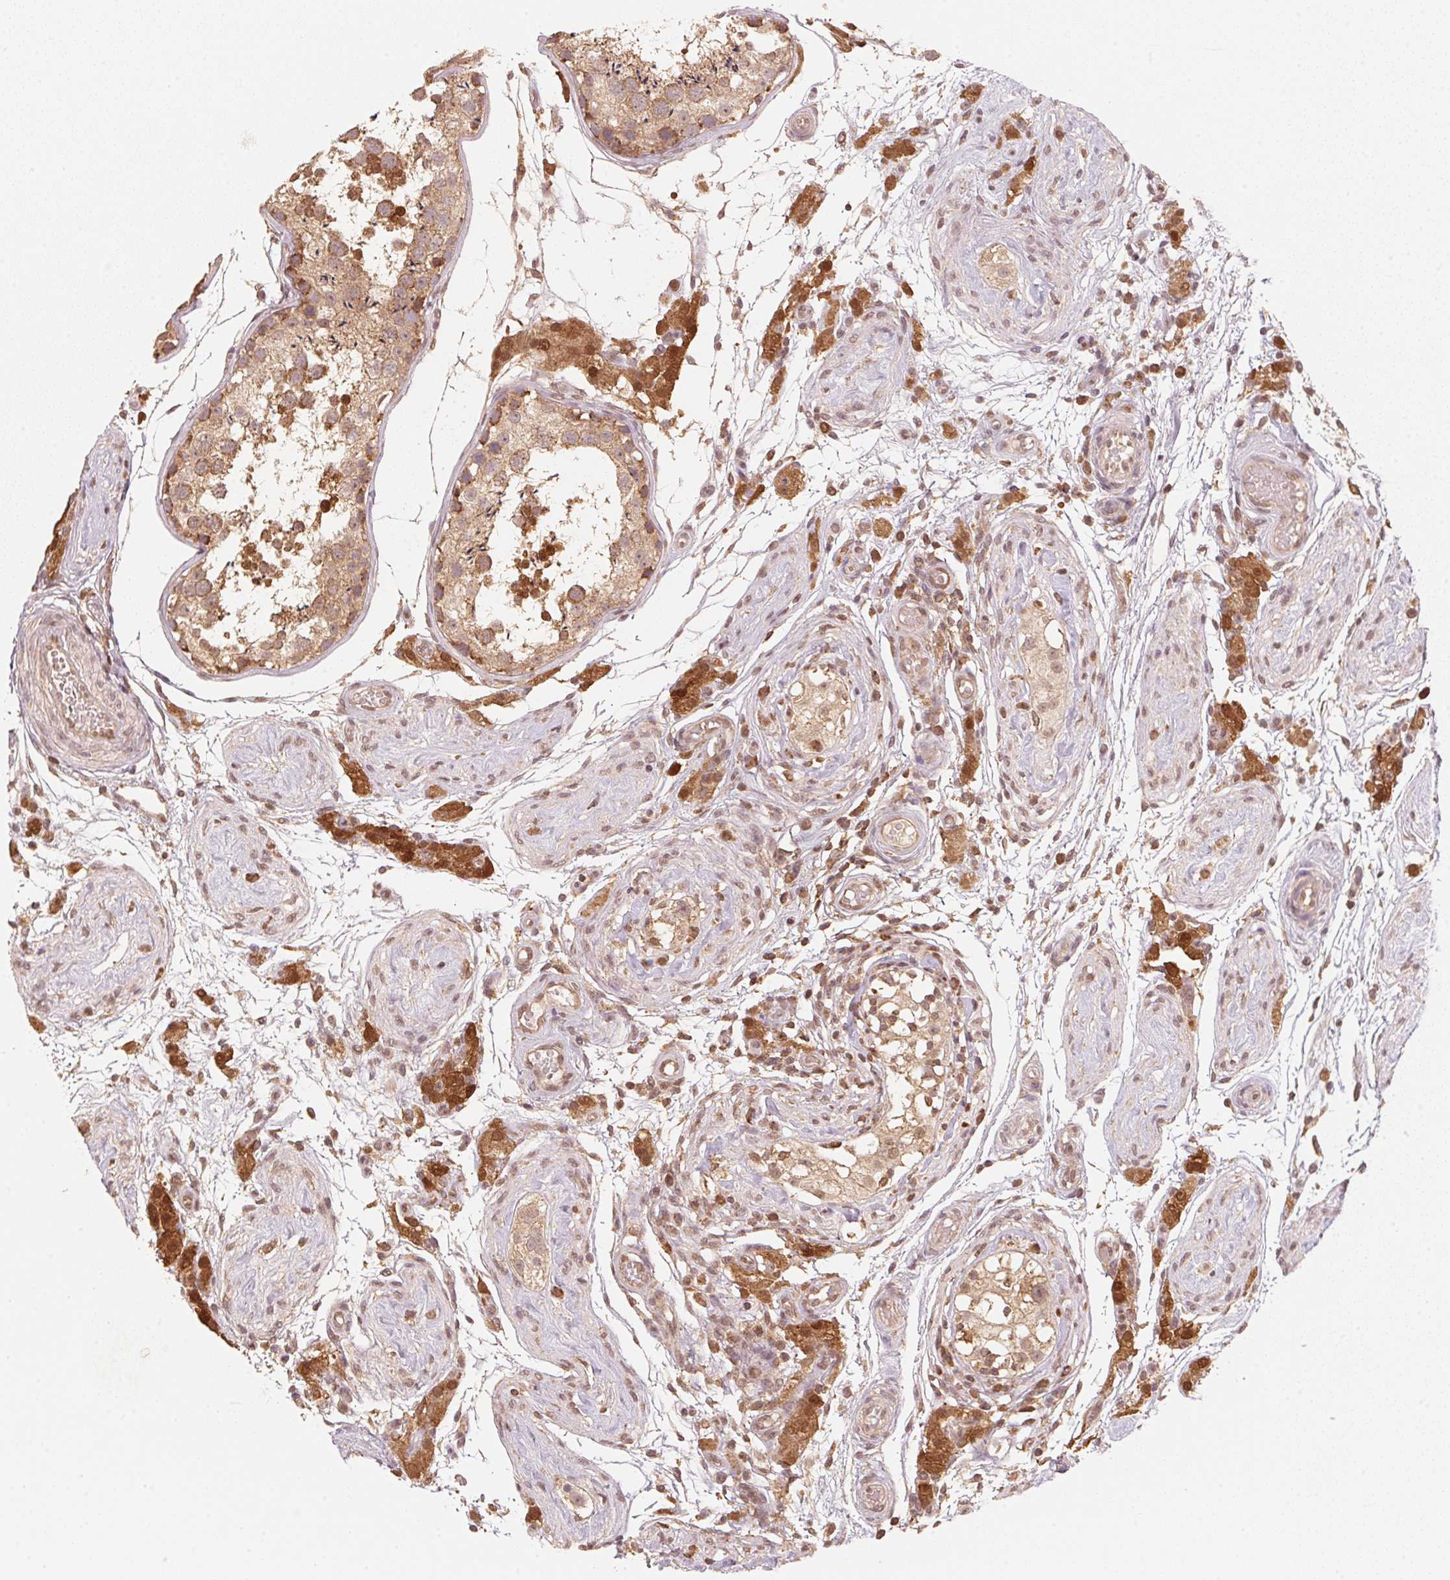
{"staining": {"intensity": "strong", "quantity": "25%-75%", "location": "cytoplasmic/membranous,nuclear"}, "tissue": "testis", "cell_type": "Cells in seminiferous ducts", "image_type": "normal", "snomed": [{"axis": "morphology", "description": "Normal tissue, NOS"}, {"axis": "morphology", "description": "Seminoma, NOS"}, {"axis": "topography", "description": "Testis"}], "caption": "A high amount of strong cytoplasmic/membranous,nuclear staining is appreciated in about 25%-75% of cells in seminiferous ducts in normal testis. (DAB IHC, brown staining for protein, blue staining for nuclei).", "gene": "C2orf73", "patient": {"sex": "male", "age": 29}}